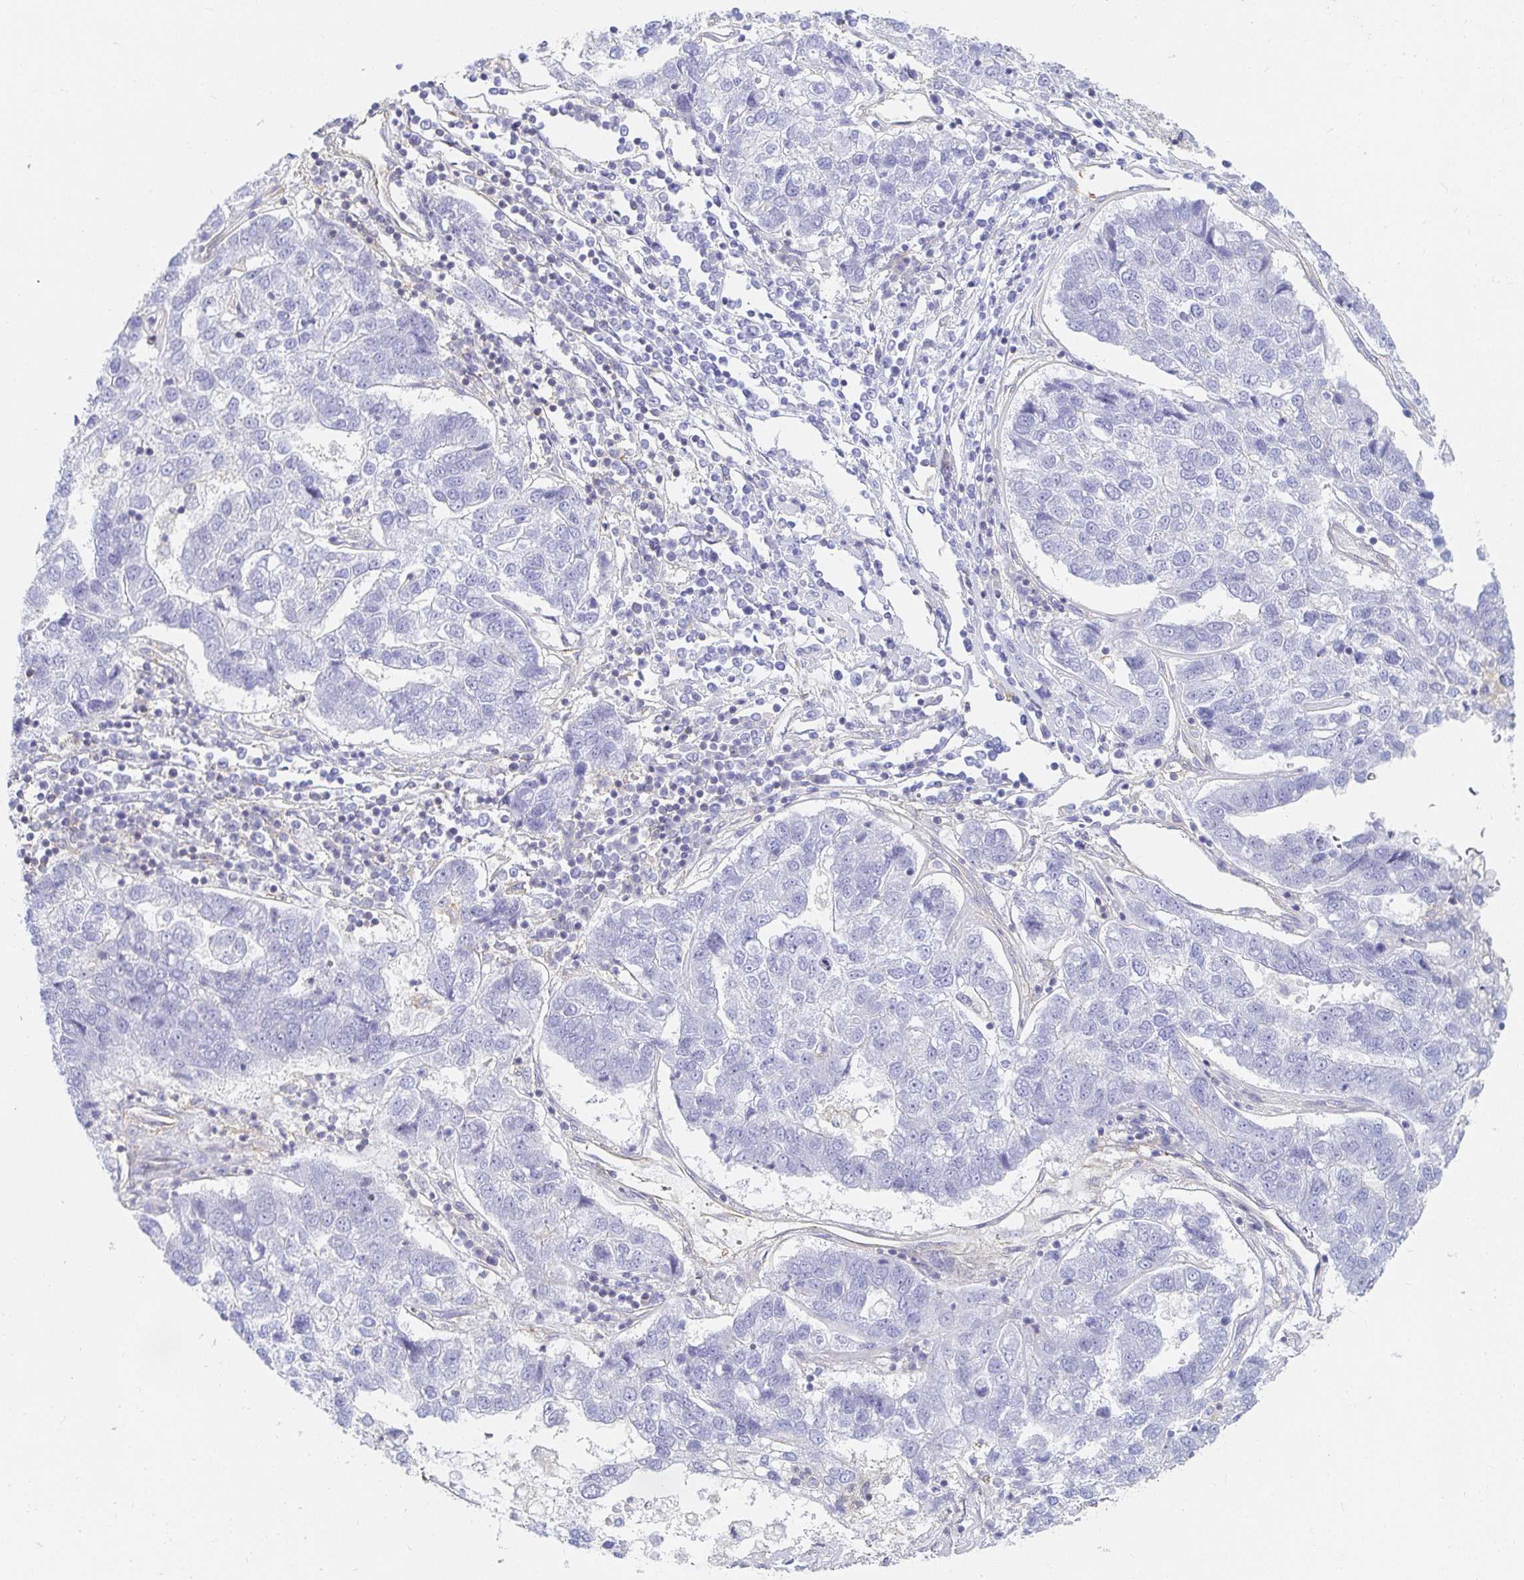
{"staining": {"intensity": "negative", "quantity": "none", "location": "none"}, "tissue": "pancreatic cancer", "cell_type": "Tumor cells", "image_type": "cancer", "snomed": [{"axis": "morphology", "description": "Adenocarcinoma, NOS"}, {"axis": "topography", "description": "Pancreas"}], "caption": "Tumor cells show no significant protein positivity in pancreatic cancer. The staining is performed using DAB (3,3'-diaminobenzidine) brown chromogen with nuclei counter-stained in using hematoxylin.", "gene": "TSPAN19", "patient": {"sex": "female", "age": 61}}